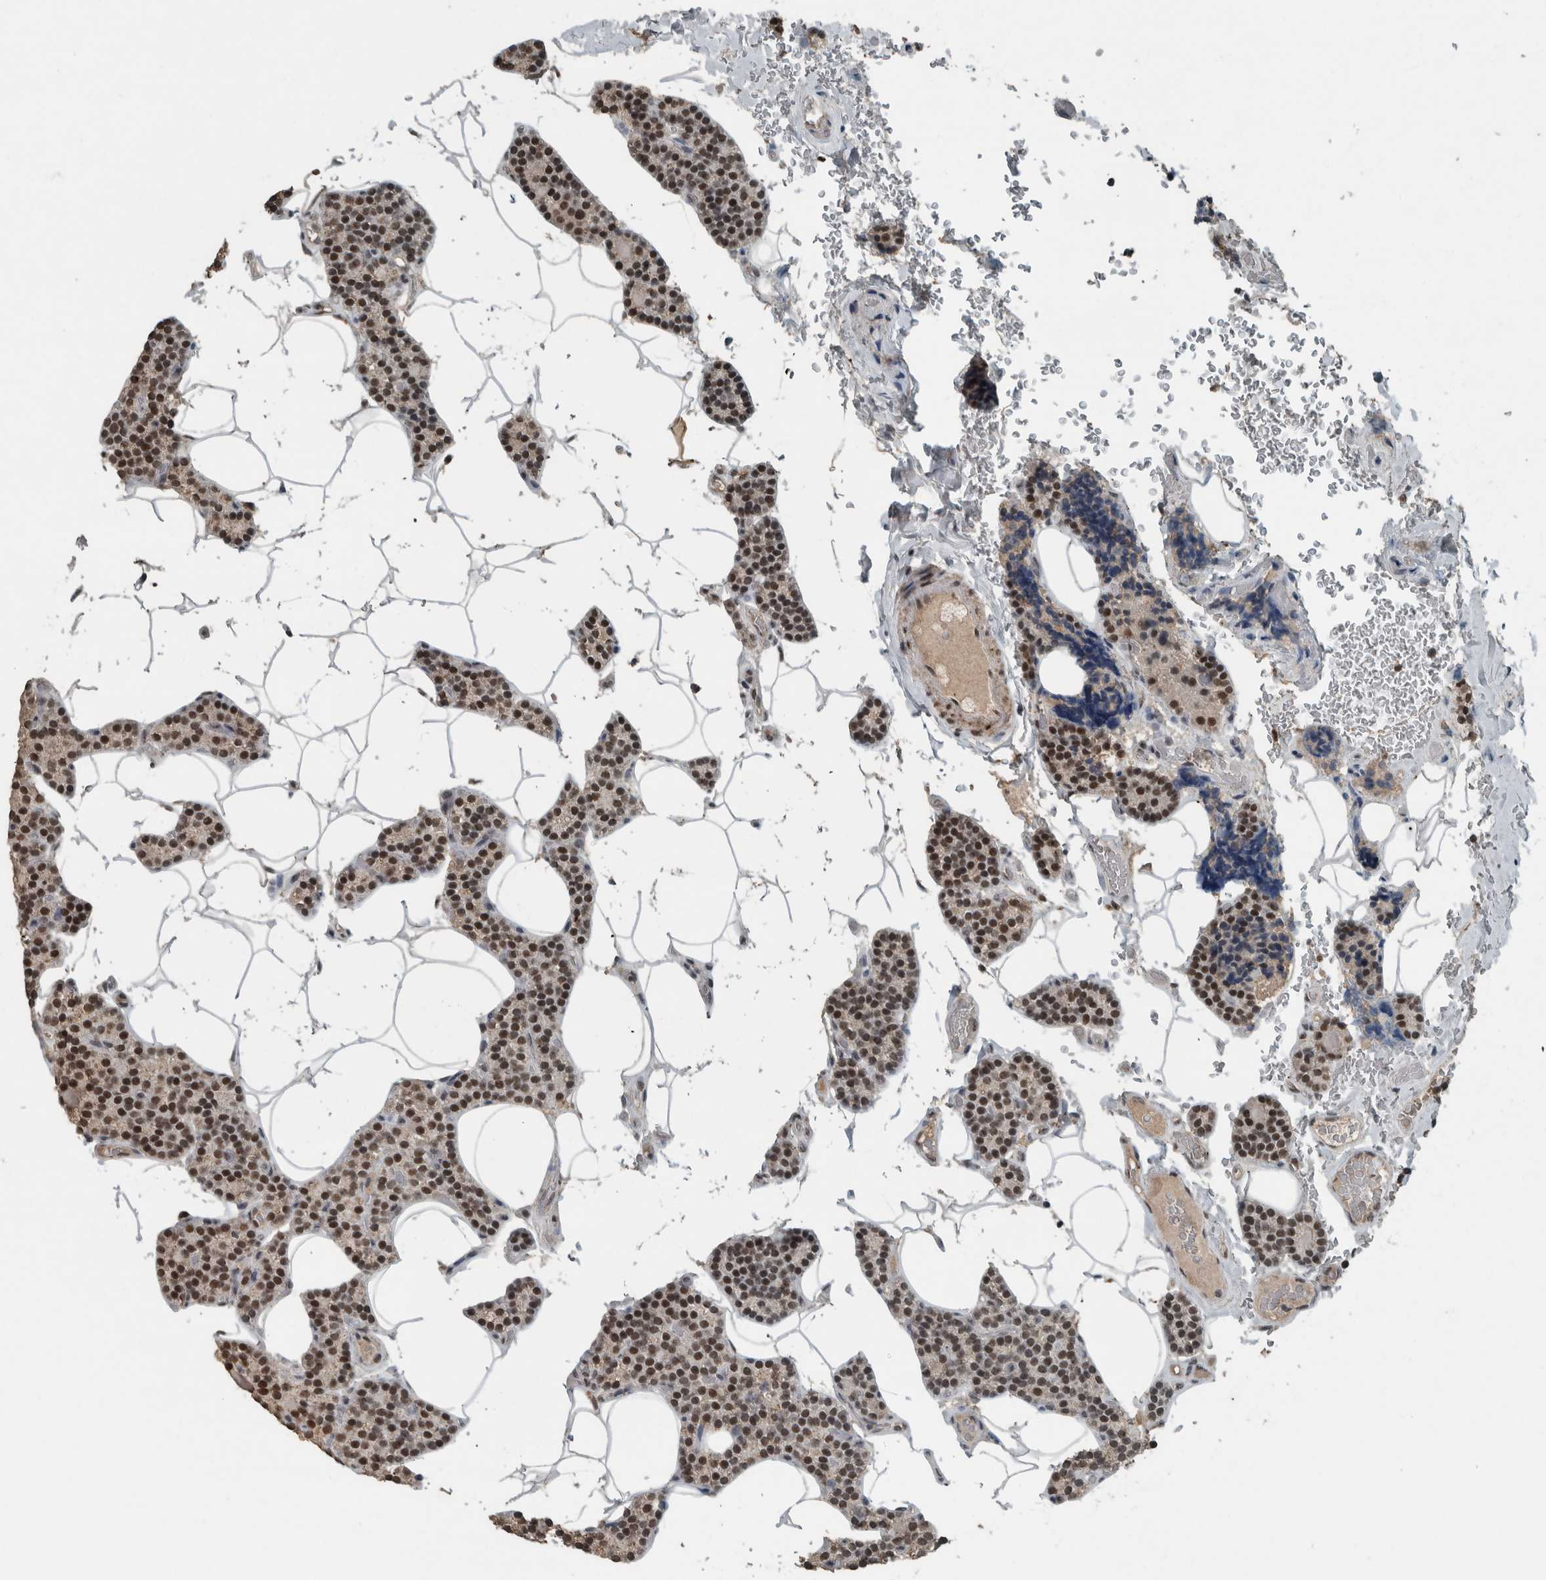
{"staining": {"intensity": "strong", "quantity": "25%-75%", "location": "nuclear"}, "tissue": "parathyroid gland", "cell_type": "Glandular cells", "image_type": "normal", "snomed": [{"axis": "morphology", "description": "Normal tissue, NOS"}, {"axis": "topography", "description": "Parathyroid gland"}], "caption": "High-magnification brightfield microscopy of unremarkable parathyroid gland stained with DAB (brown) and counterstained with hematoxylin (blue). glandular cells exhibit strong nuclear expression is appreciated in about25%-75% of cells.", "gene": "ZNF24", "patient": {"sex": "male", "age": 52}}